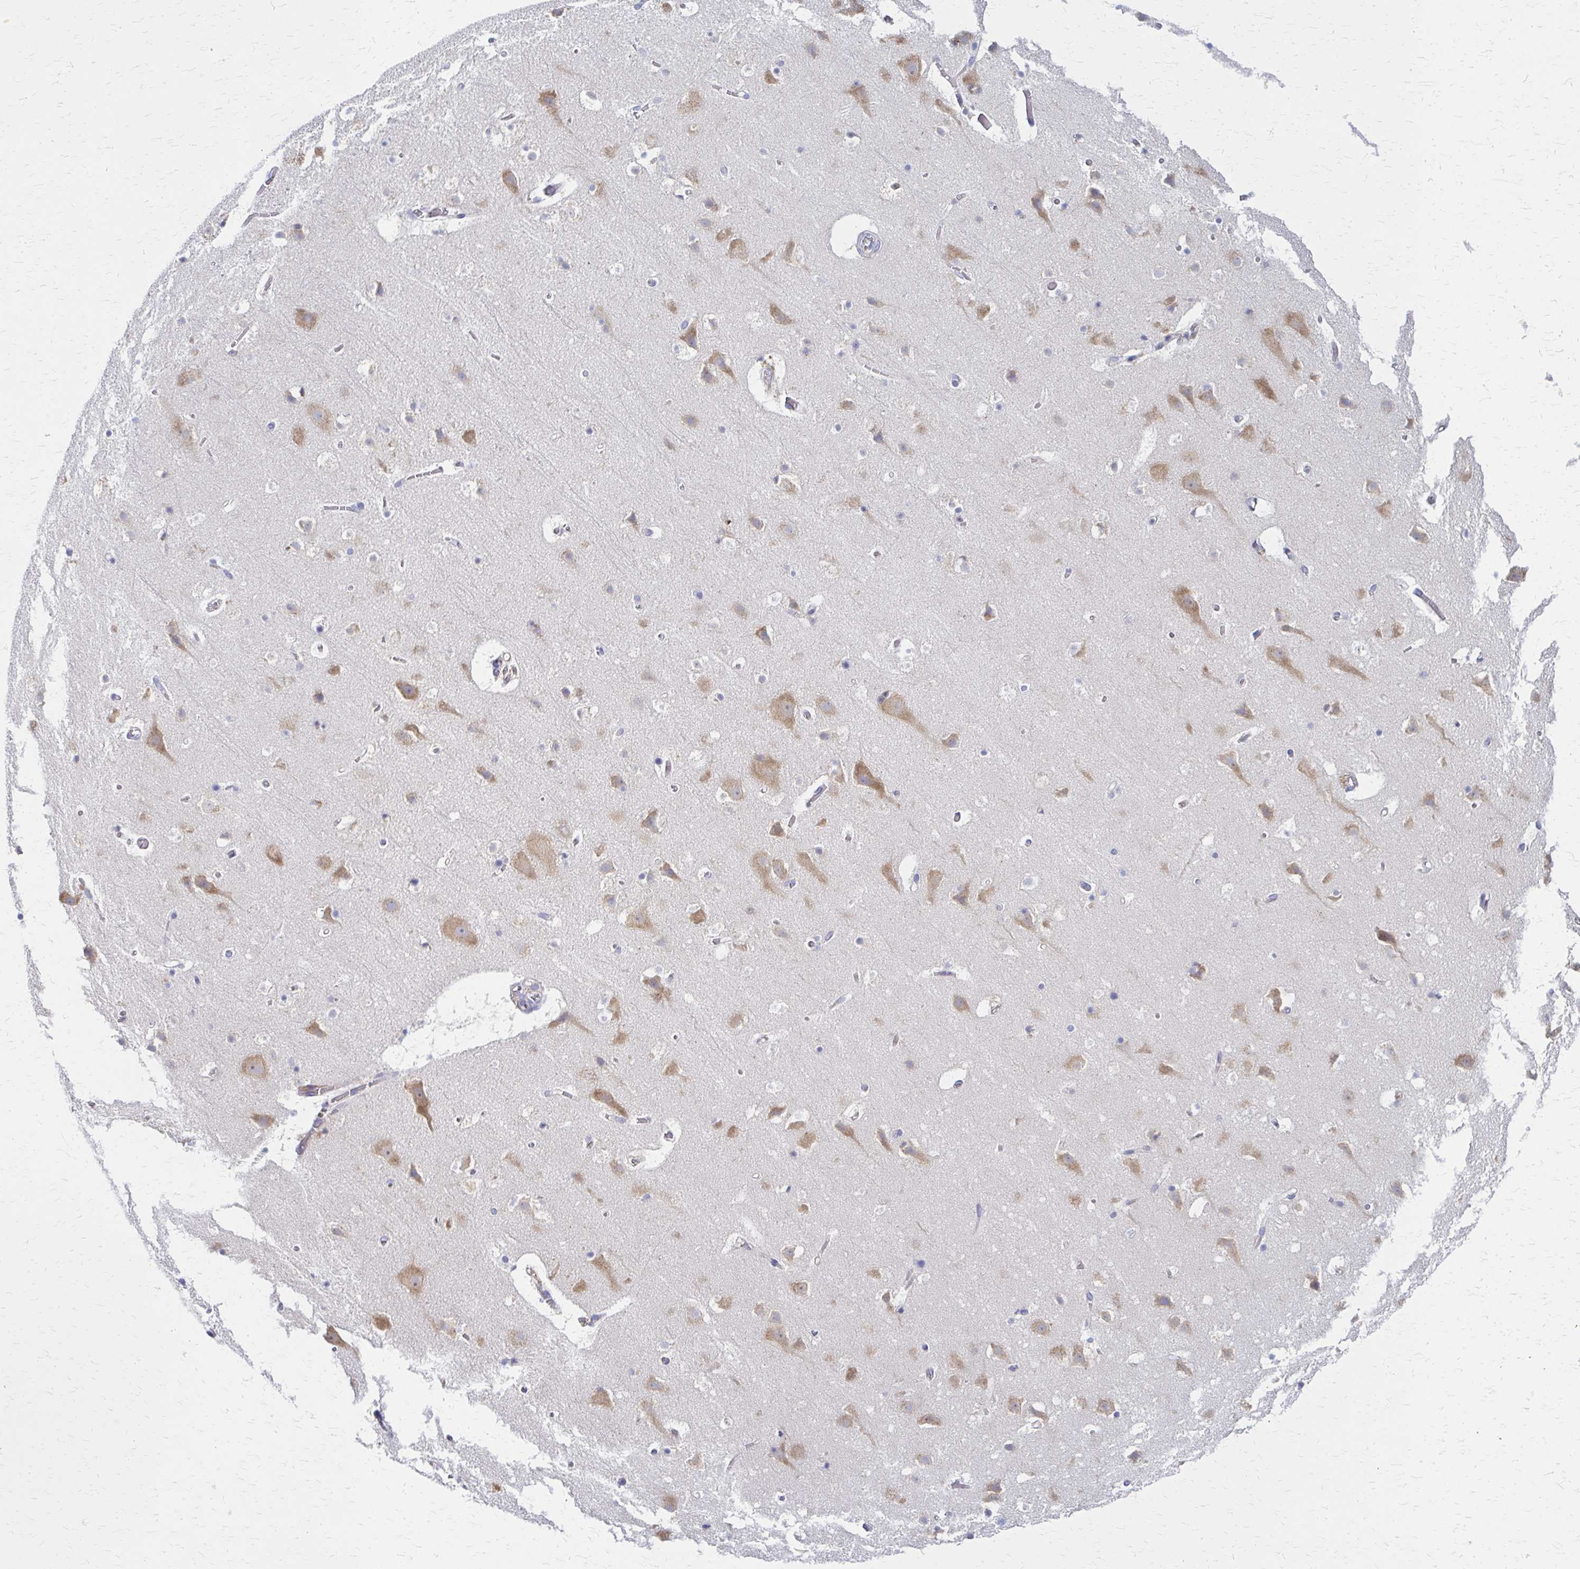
{"staining": {"intensity": "negative", "quantity": "none", "location": "none"}, "tissue": "cerebral cortex", "cell_type": "Endothelial cells", "image_type": "normal", "snomed": [{"axis": "morphology", "description": "Normal tissue, NOS"}, {"axis": "topography", "description": "Cerebral cortex"}], "caption": "The immunohistochemistry (IHC) micrograph has no significant staining in endothelial cells of cerebral cortex. The staining is performed using DAB (3,3'-diaminobenzidine) brown chromogen with nuclei counter-stained in using hematoxylin.", "gene": "RPL27A", "patient": {"sex": "female", "age": 42}}